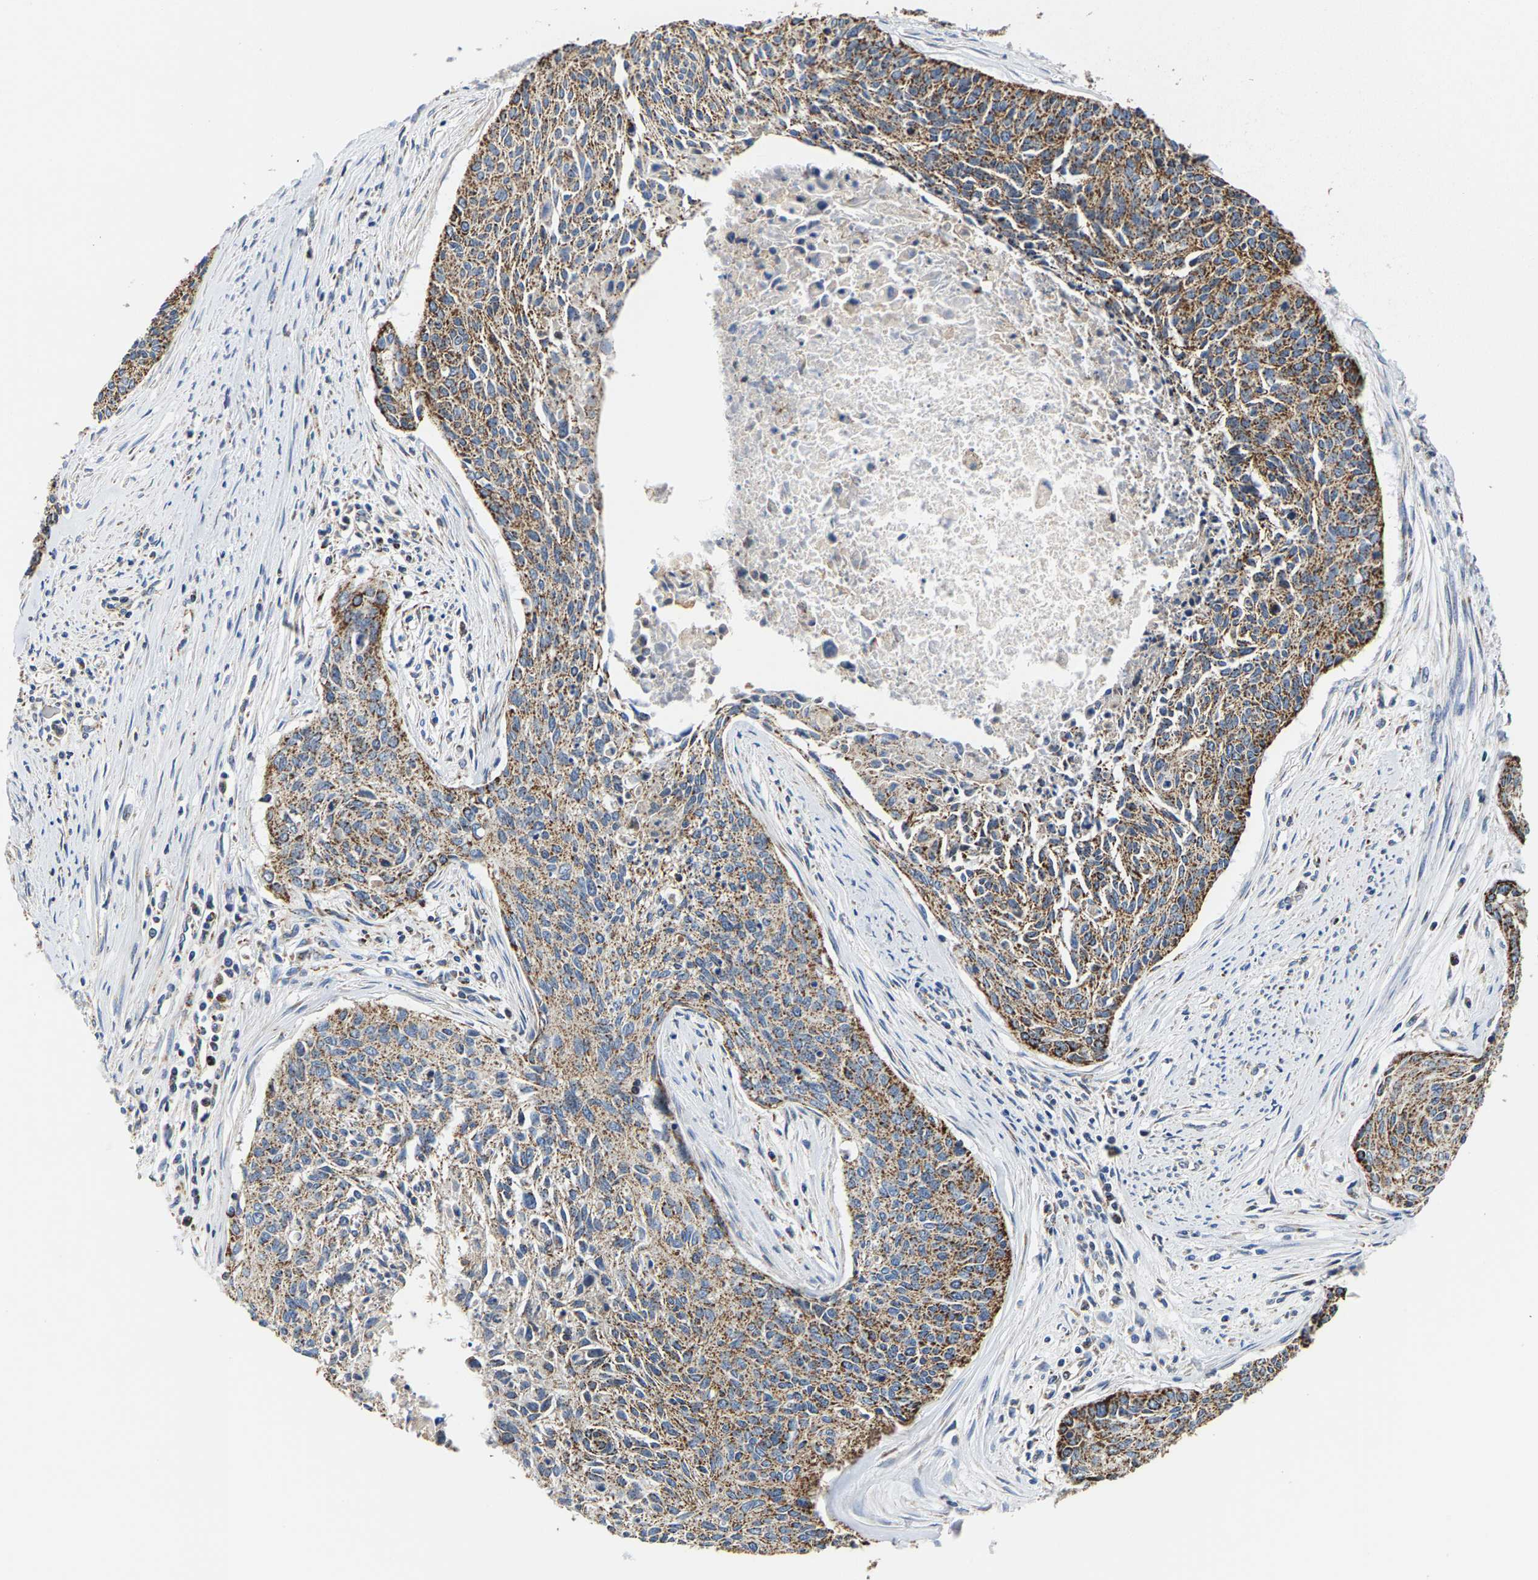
{"staining": {"intensity": "moderate", "quantity": ">75%", "location": "cytoplasmic/membranous"}, "tissue": "cervical cancer", "cell_type": "Tumor cells", "image_type": "cancer", "snomed": [{"axis": "morphology", "description": "Squamous cell carcinoma, NOS"}, {"axis": "topography", "description": "Cervix"}], "caption": "A high-resolution image shows immunohistochemistry (IHC) staining of cervical squamous cell carcinoma, which reveals moderate cytoplasmic/membranous expression in about >75% of tumor cells.", "gene": "SHMT2", "patient": {"sex": "female", "age": 55}}